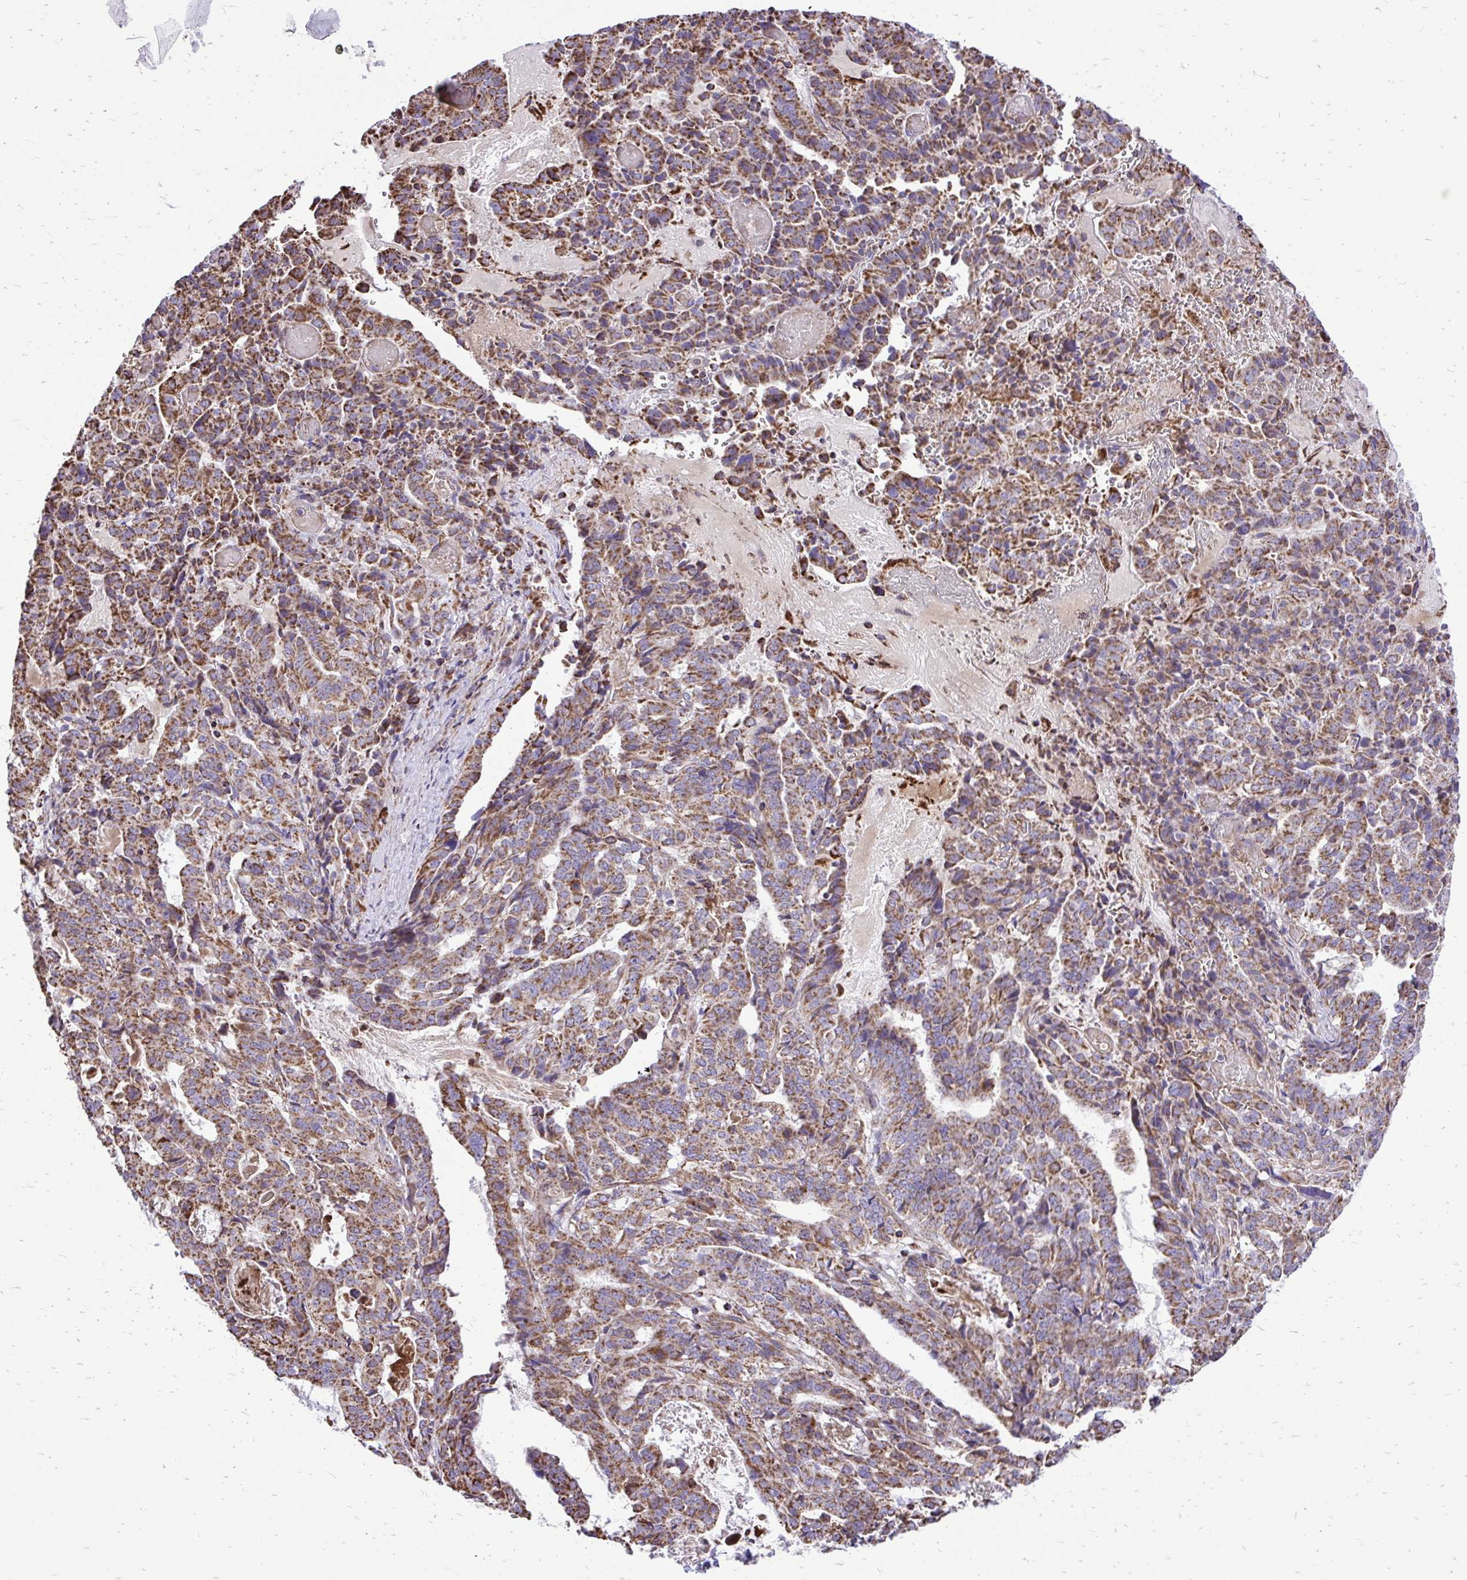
{"staining": {"intensity": "moderate", "quantity": ">75%", "location": "cytoplasmic/membranous"}, "tissue": "stomach cancer", "cell_type": "Tumor cells", "image_type": "cancer", "snomed": [{"axis": "morphology", "description": "Adenocarcinoma, NOS"}, {"axis": "topography", "description": "Stomach"}], "caption": "DAB (3,3'-diaminobenzidine) immunohistochemical staining of stomach cancer shows moderate cytoplasmic/membranous protein positivity in approximately >75% of tumor cells.", "gene": "UBE2C", "patient": {"sex": "male", "age": 48}}